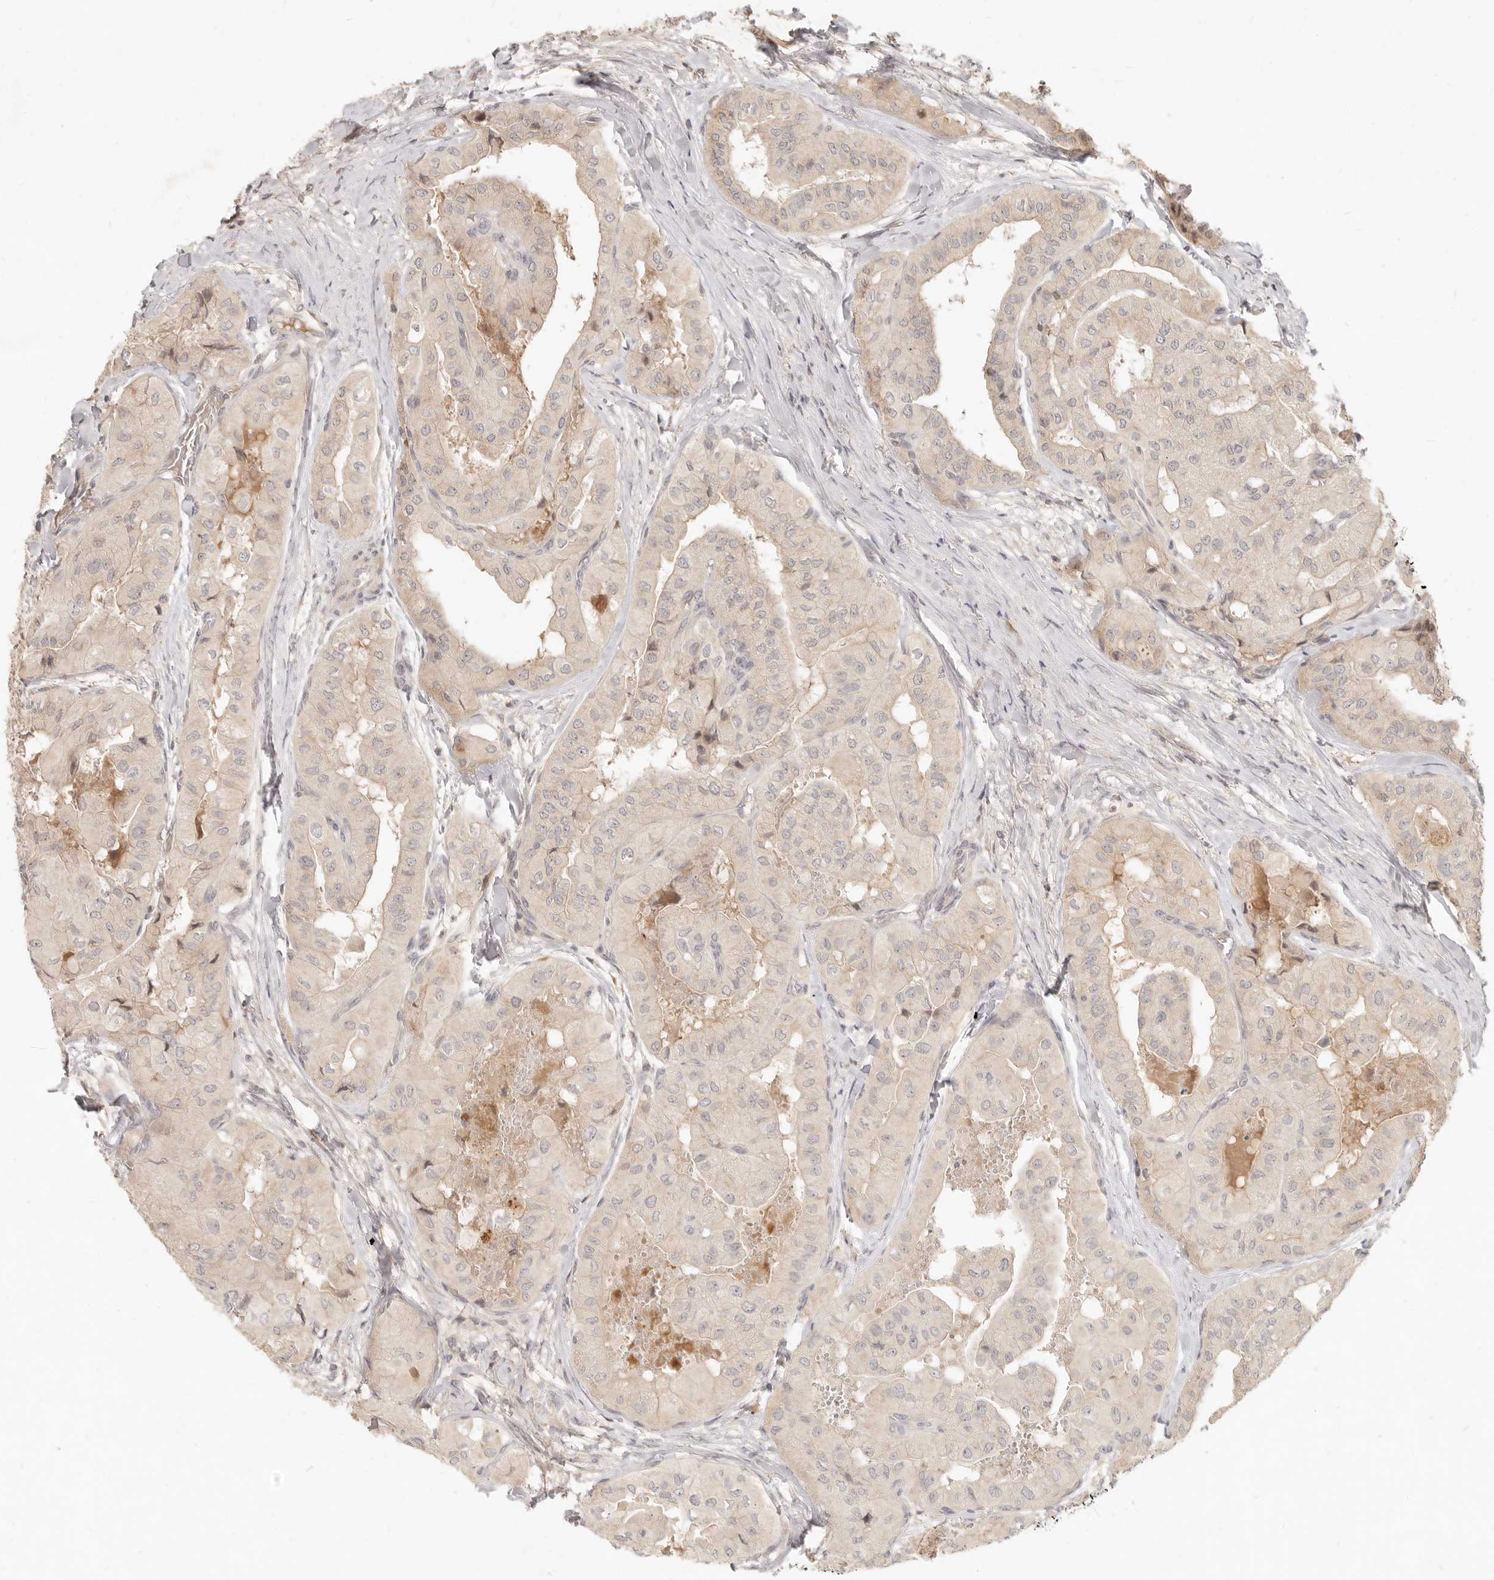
{"staining": {"intensity": "weak", "quantity": ">75%", "location": "cytoplasmic/membranous"}, "tissue": "thyroid cancer", "cell_type": "Tumor cells", "image_type": "cancer", "snomed": [{"axis": "morphology", "description": "Papillary adenocarcinoma, NOS"}, {"axis": "topography", "description": "Thyroid gland"}], "caption": "A histopathology image of human thyroid cancer stained for a protein displays weak cytoplasmic/membranous brown staining in tumor cells. (IHC, brightfield microscopy, high magnification).", "gene": "UBXN11", "patient": {"sex": "female", "age": 59}}